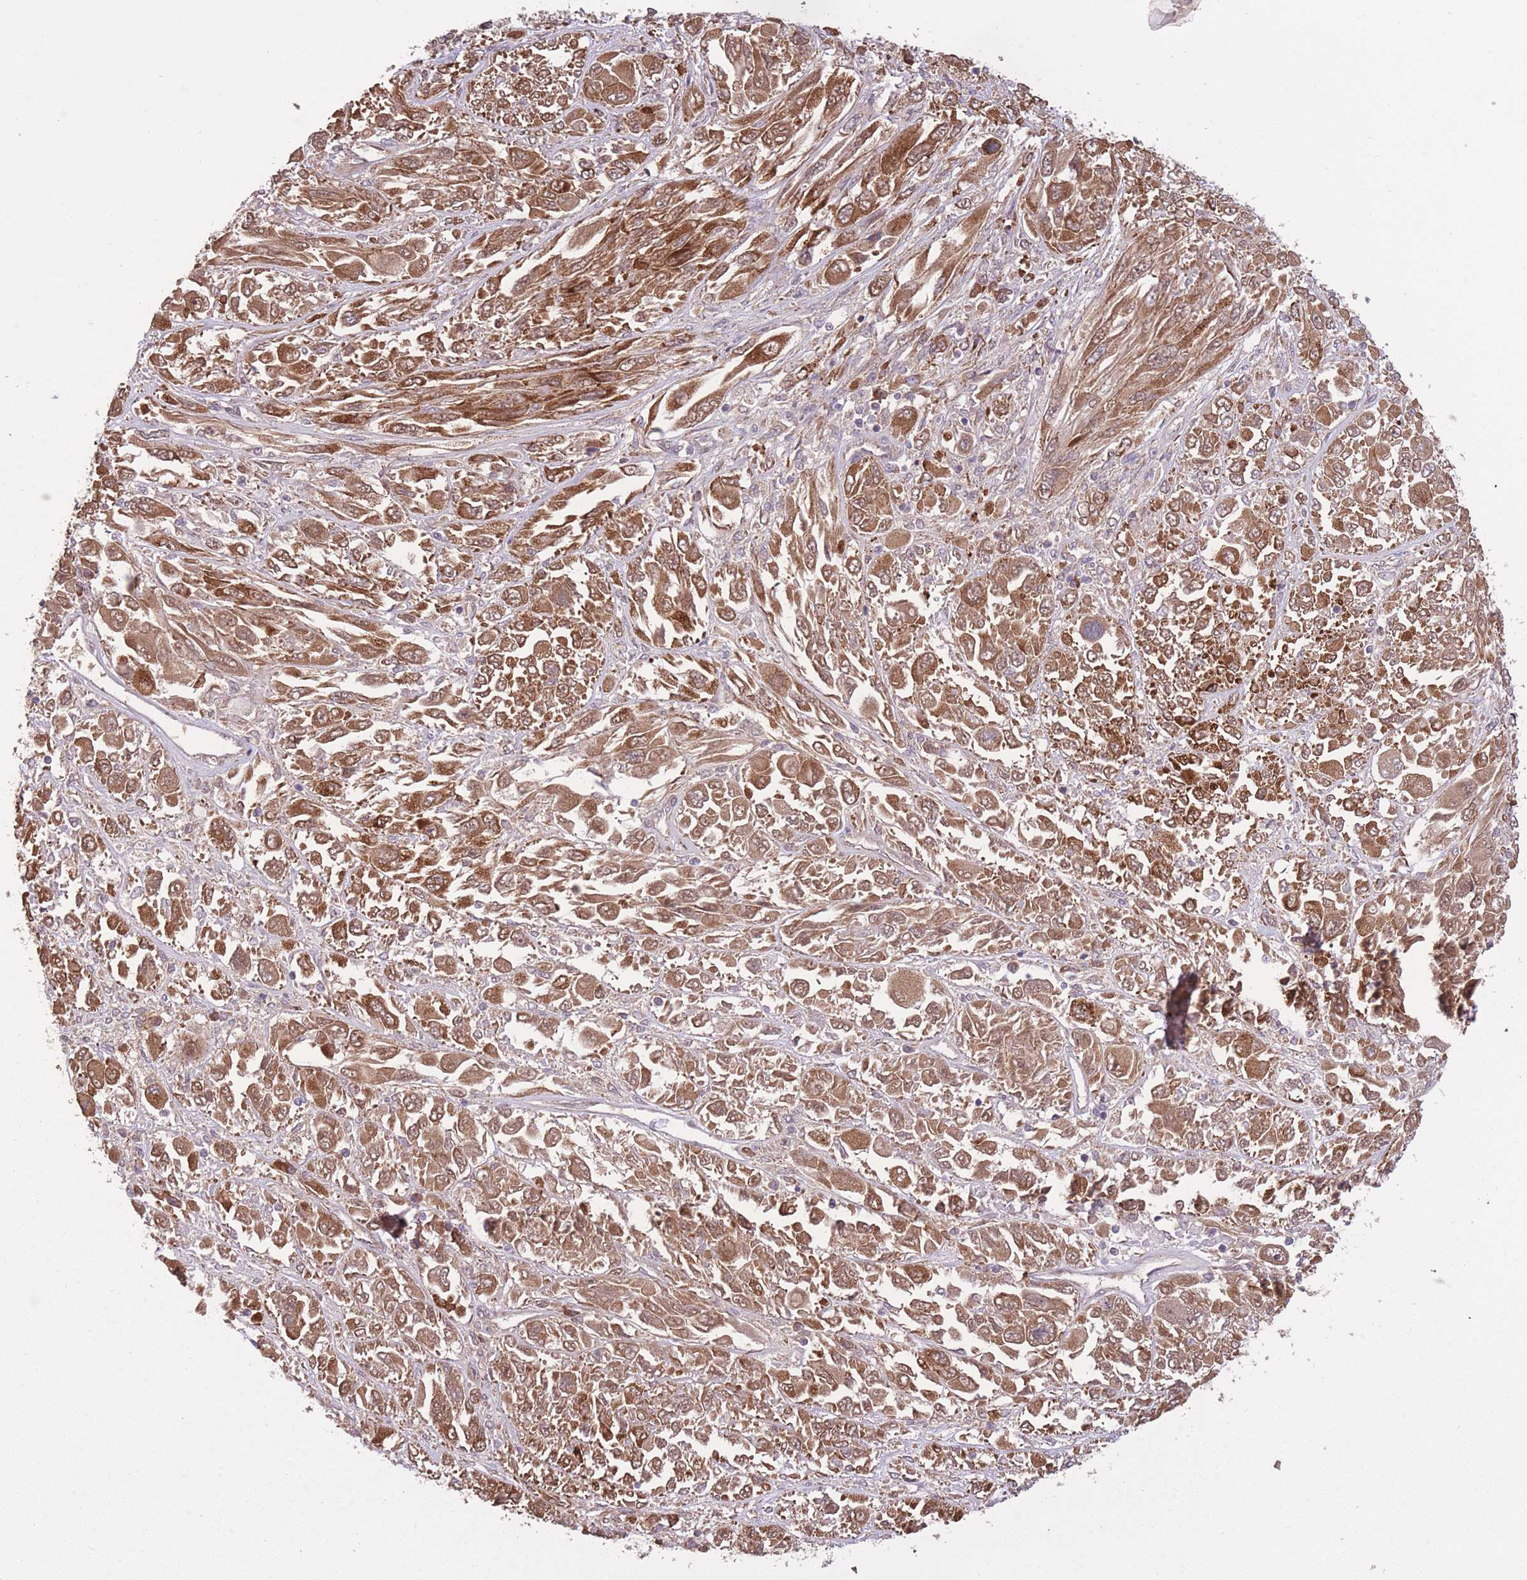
{"staining": {"intensity": "moderate", "quantity": ">75%", "location": "cytoplasmic/membranous"}, "tissue": "melanoma", "cell_type": "Tumor cells", "image_type": "cancer", "snomed": [{"axis": "morphology", "description": "Malignant melanoma, NOS"}, {"axis": "topography", "description": "Skin"}], "caption": "Approximately >75% of tumor cells in malignant melanoma display moderate cytoplasmic/membranous protein expression as visualized by brown immunohistochemical staining.", "gene": "POLR3F", "patient": {"sex": "female", "age": 91}}